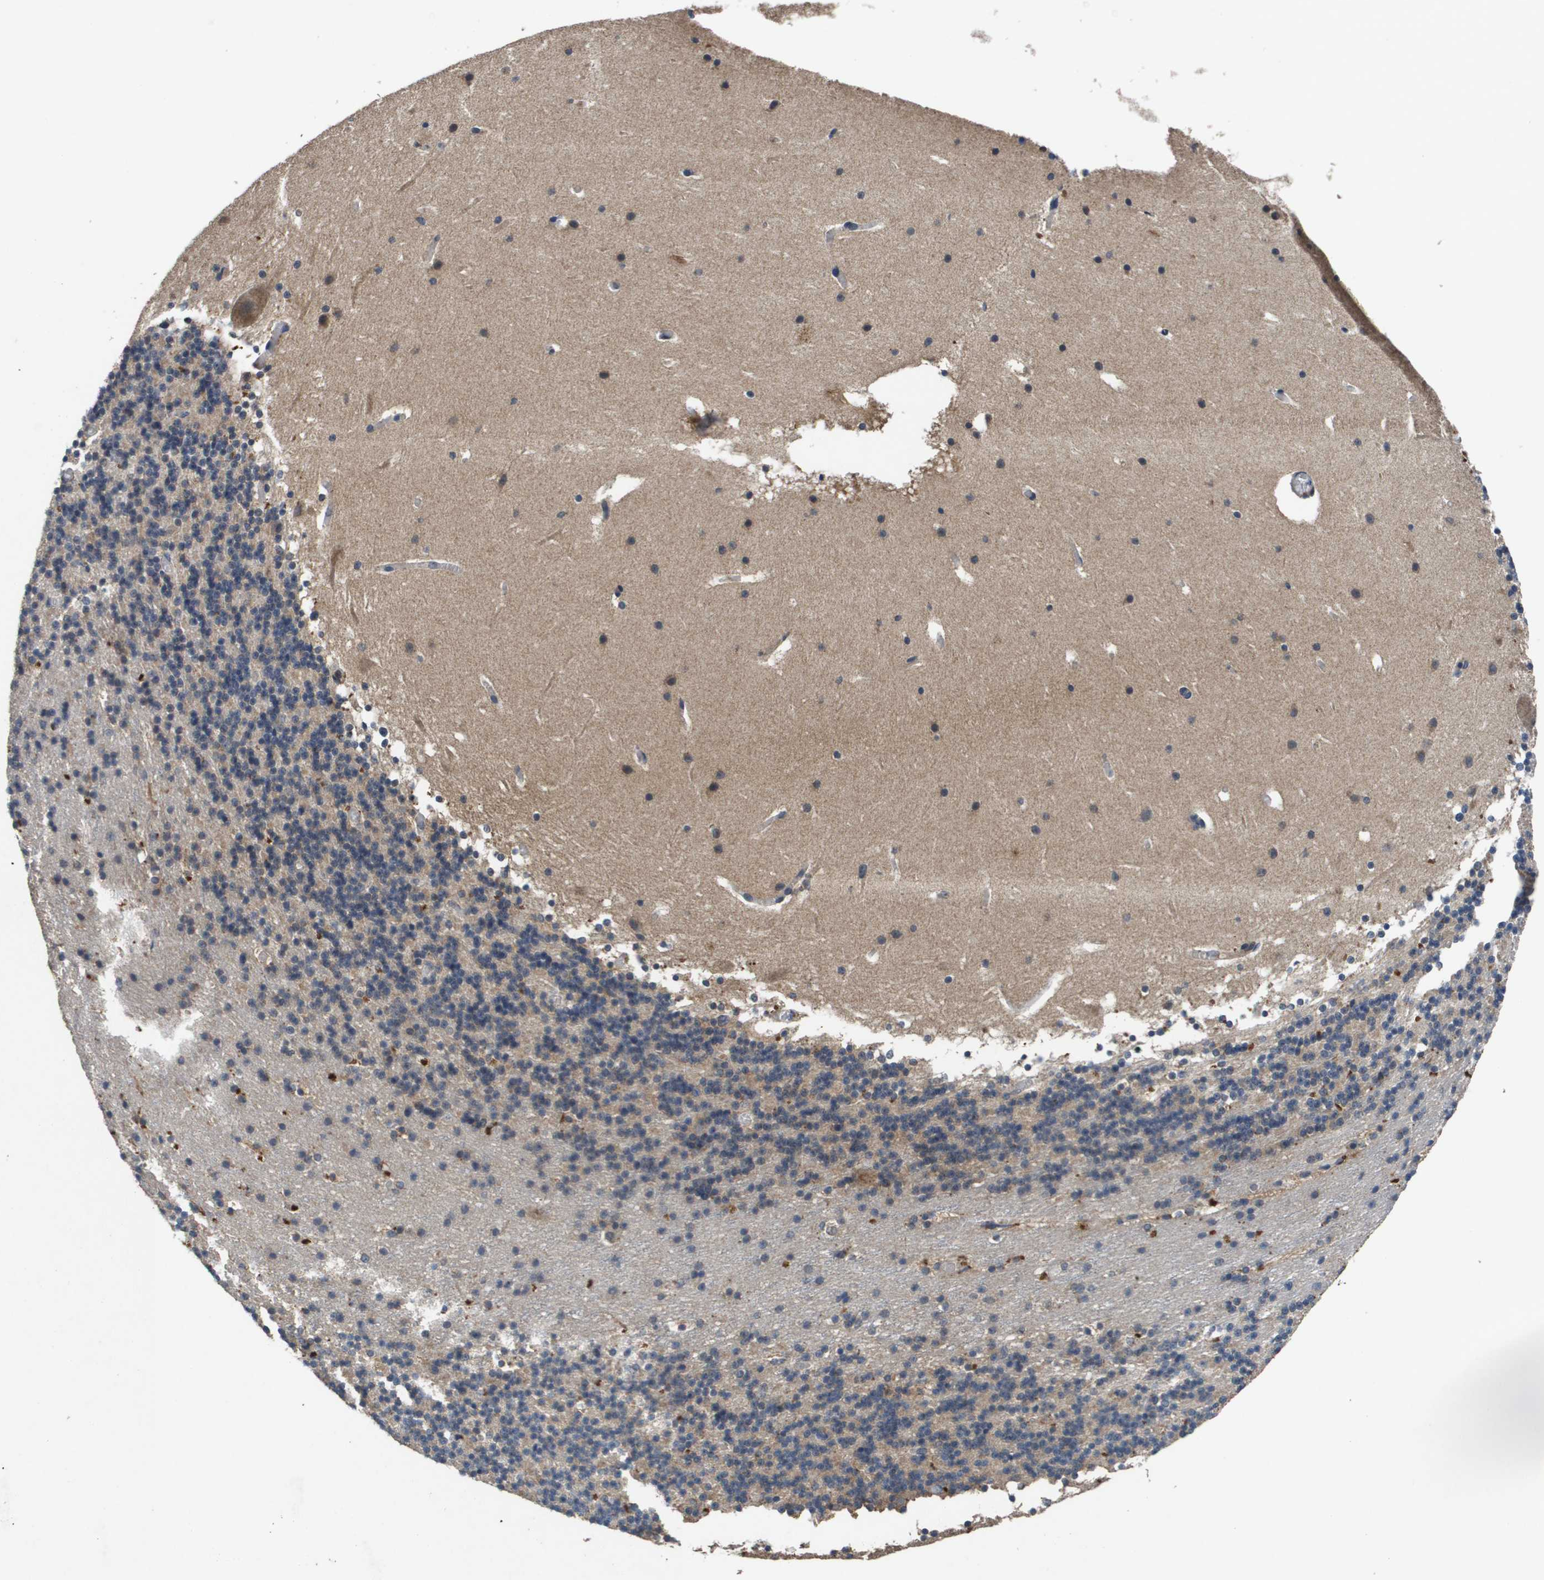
{"staining": {"intensity": "weak", "quantity": "25%-75%", "location": "cytoplasmic/membranous"}, "tissue": "cerebellum", "cell_type": "Cells in granular layer", "image_type": "normal", "snomed": [{"axis": "morphology", "description": "Normal tissue, NOS"}, {"axis": "topography", "description": "Cerebellum"}], "caption": "An image showing weak cytoplasmic/membranous expression in approximately 25%-75% of cells in granular layer in benign cerebellum, as visualized by brown immunohistochemical staining.", "gene": "PROC", "patient": {"sex": "male", "age": 45}}